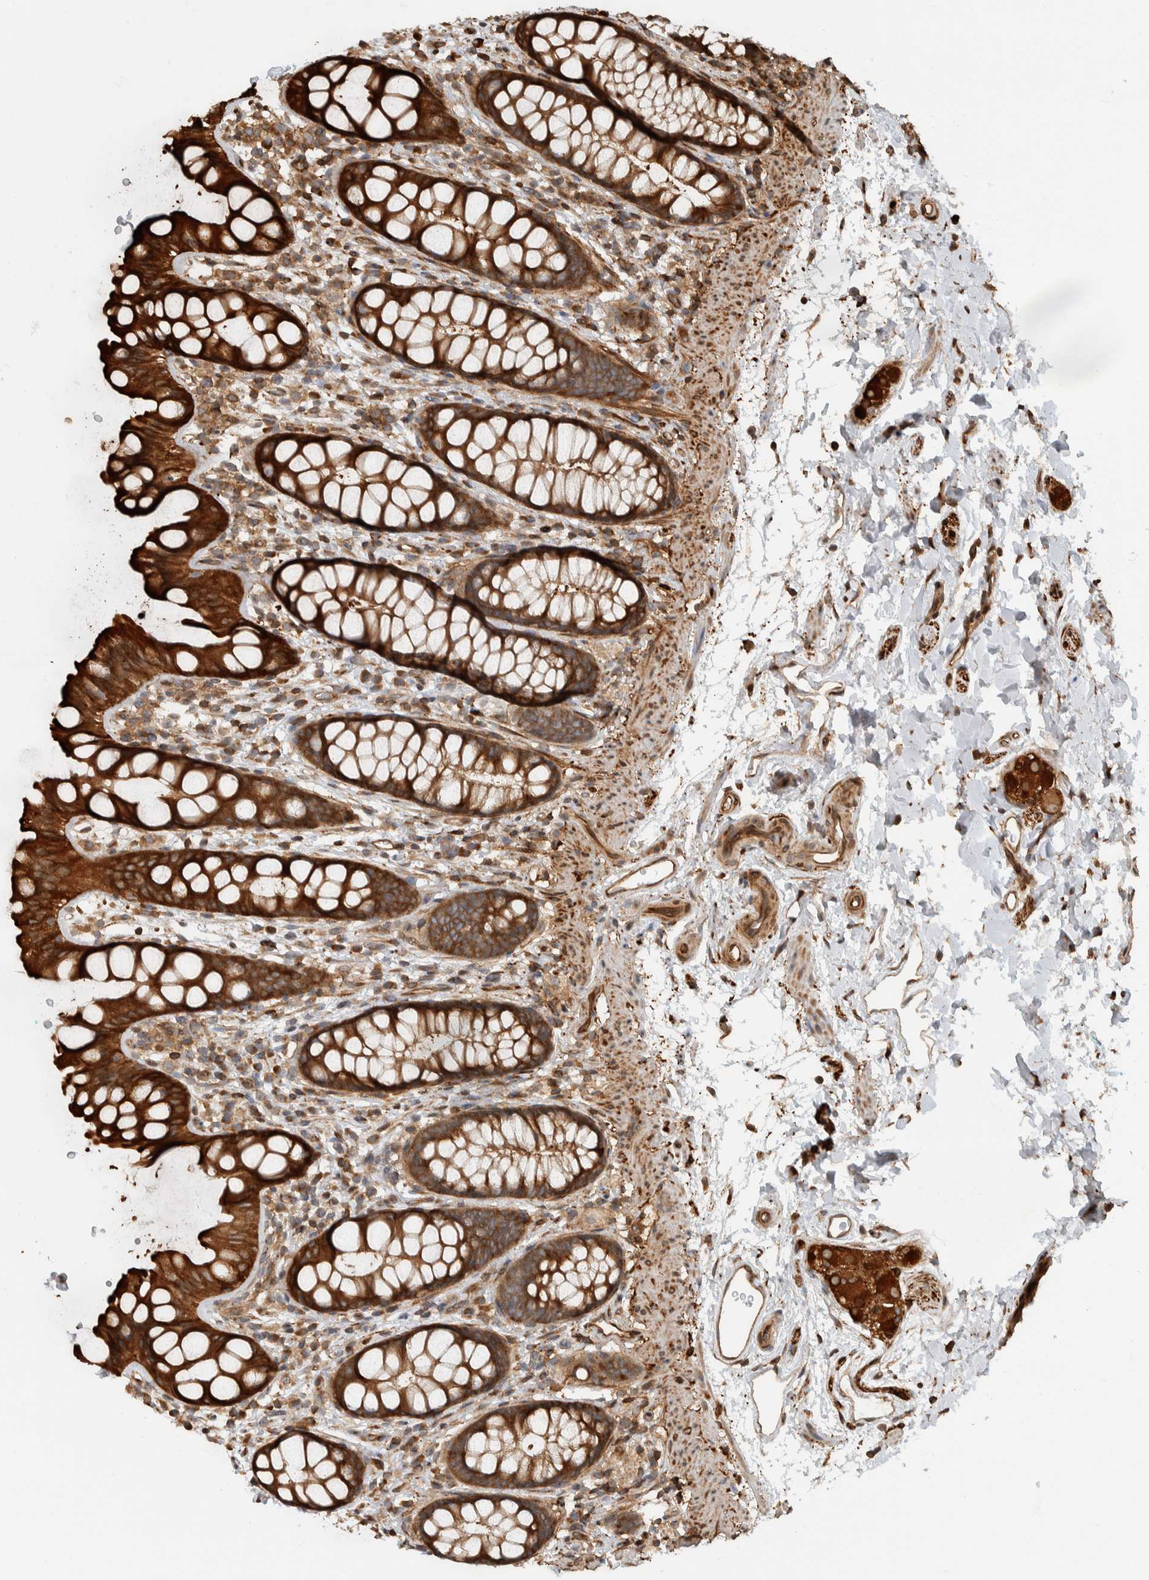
{"staining": {"intensity": "strong", "quantity": ">75%", "location": "cytoplasmic/membranous"}, "tissue": "rectum", "cell_type": "Glandular cells", "image_type": "normal", "snomed": [{"axis": "morphology", "description": "Normal tissue, NOS"}, {"axis": "topography", "description": "Rectum"}], "caption": "Immunohistochemical staining of benign rectum demonstrates high levels of strong cytoplasmic/membranous positivity in about >75% of glandular cells. The protein is shown in brown color, while the nuclei are stained blue.", "gene": "CNTROB", "patient": {"sex": "female", "age": 65}}